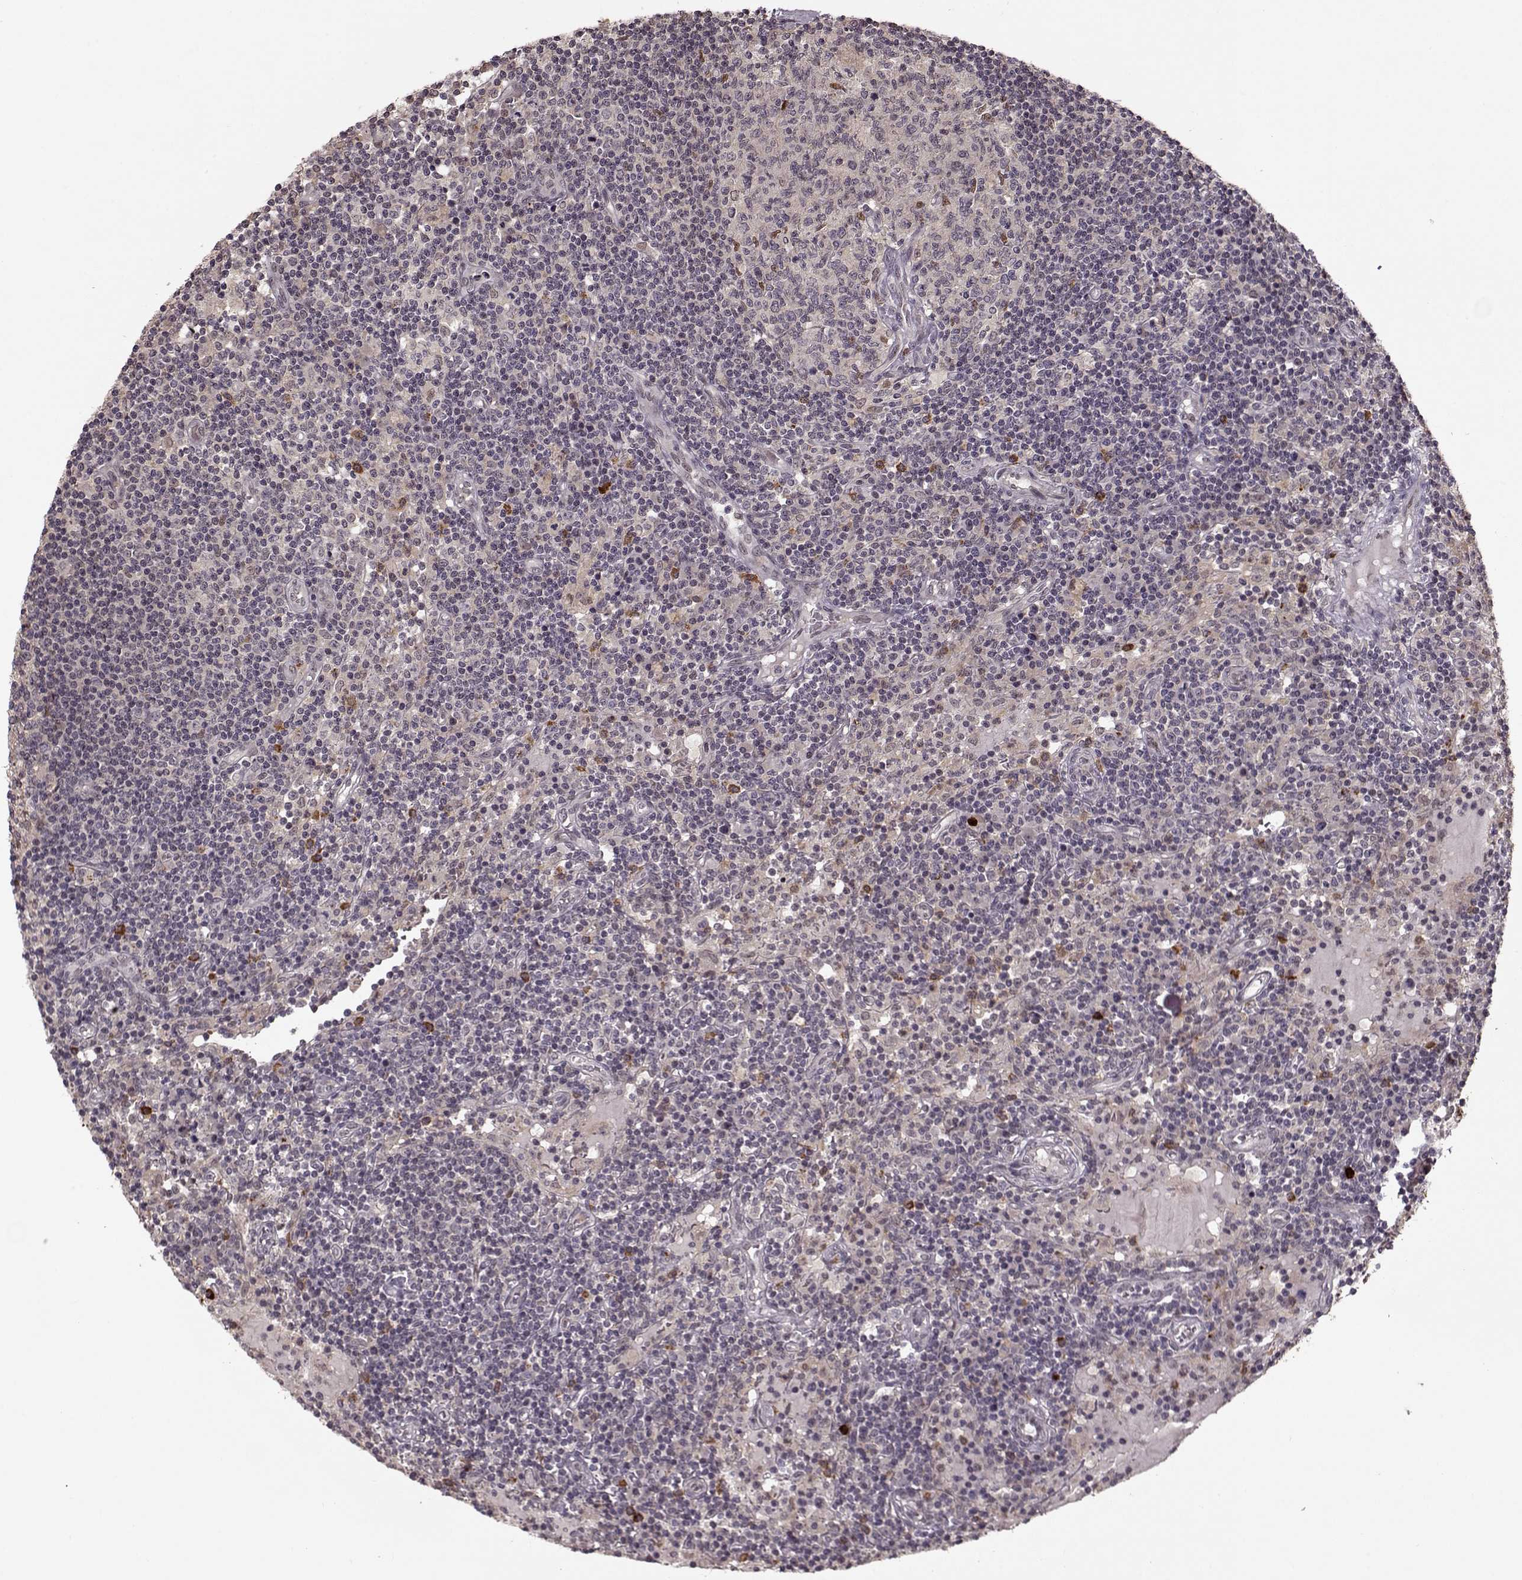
{"staining": {"intensity": "moderate", "quantity": "<25%", "location": "cytoplasmic/membranous"}, "tissue": "lymph node", "cell_type": "Germinal center cells", "image_type": "normal", "snomed": [{"axis": "morphology", "description": "Normal tissue, NOS"}, {"axis": "topography", "description": "Lymph node"}], "caption": "Immunohistochemical staining of normal lymph node demonstrates low levels of moderate cytoplasmic/membranous staining in about <25% of germinal center cells.", "gene": "DENND4B", "patient": {"sex": "female", "age": 72}}